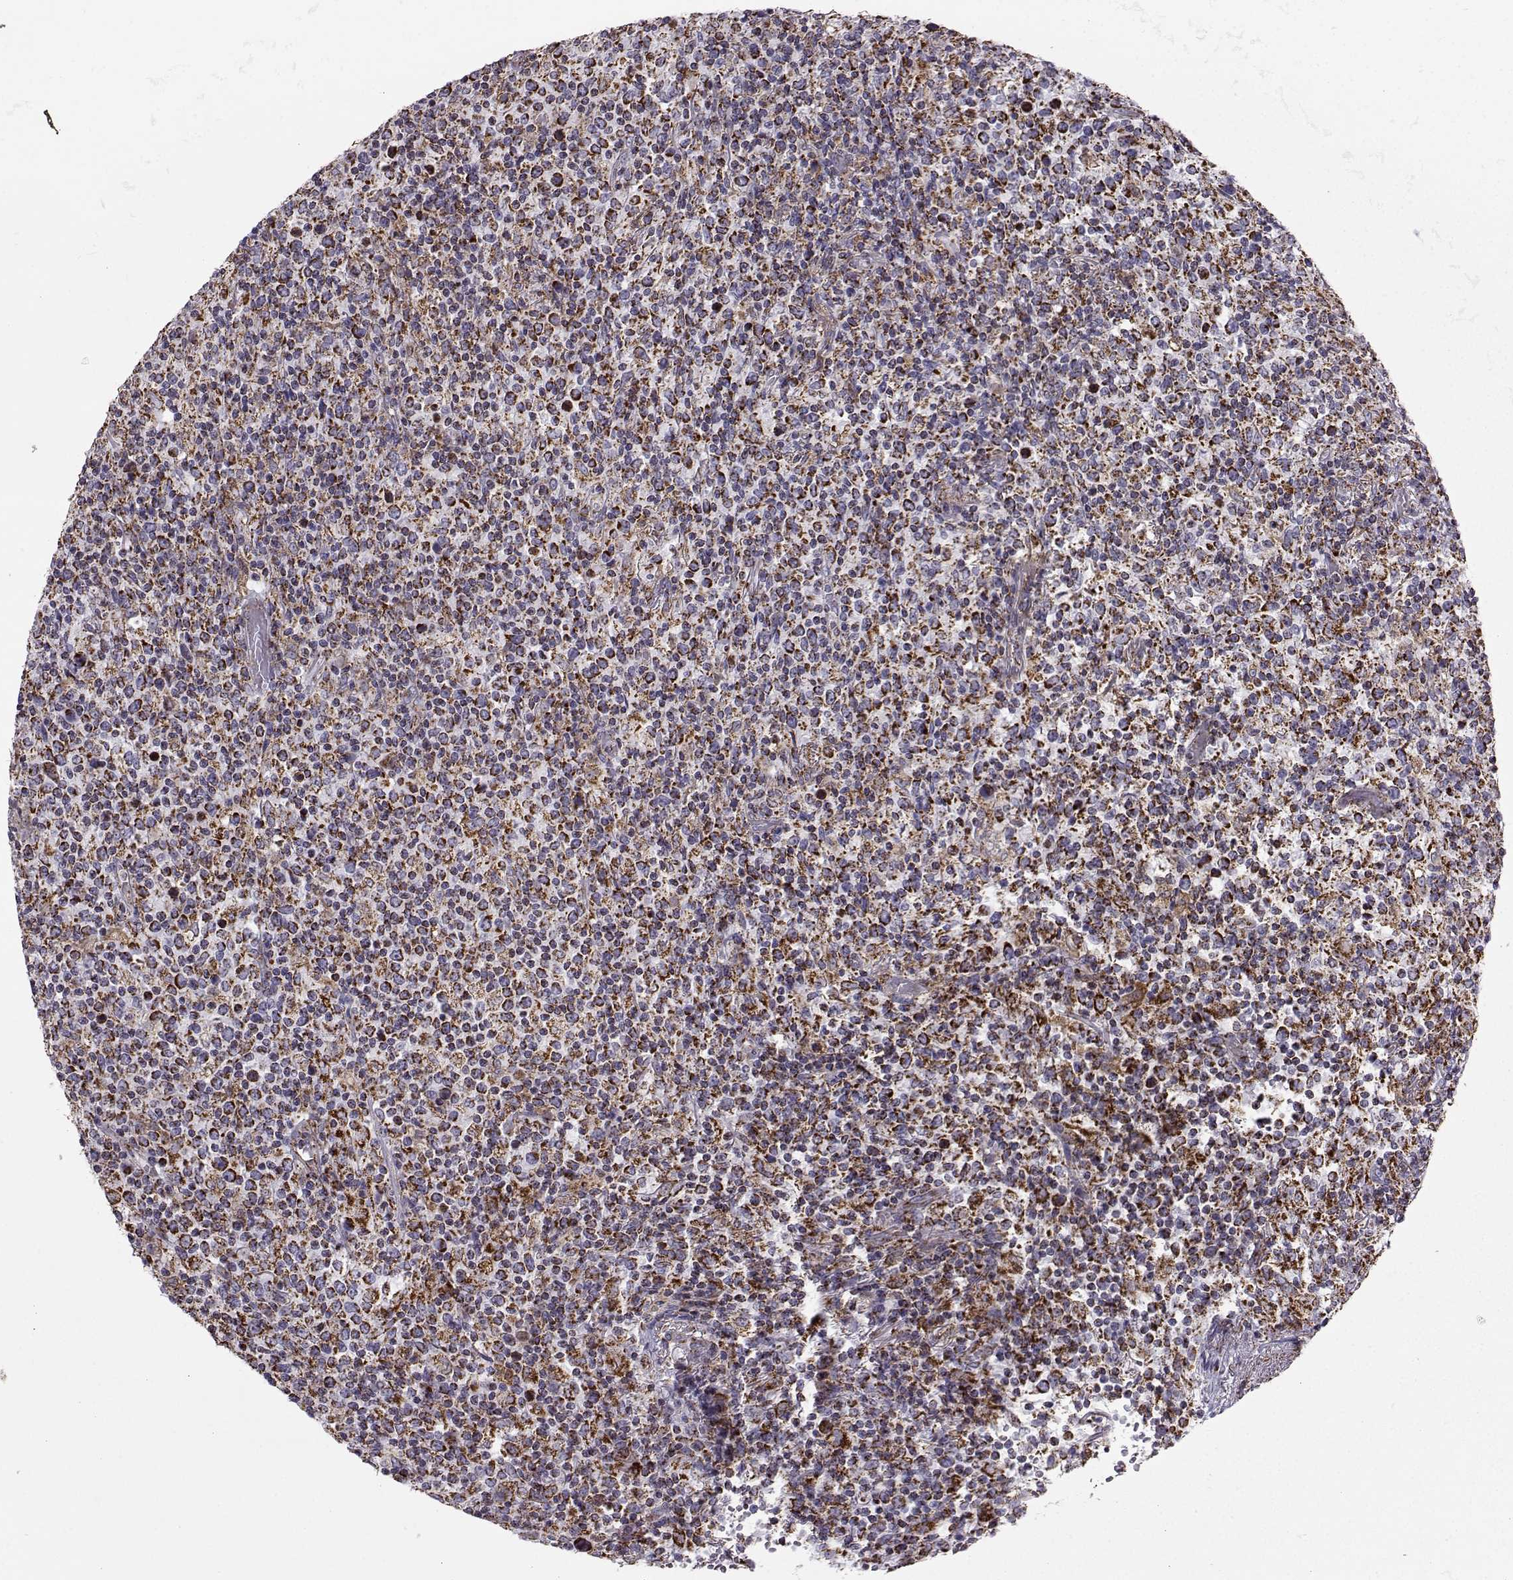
{"staining": {"intensity": "strong", "quantity": ">75%", "location": "cytoplasmic/membranous"}, "tissue": "lymphoma", "cell_type": "Tumor cells", "image_type": "cancer", "snomed": [{"axis": "morphology", "description": "Malignant lymphoma, non-Hodgkin's type, High grade"}, {"axis": "topography", "description": "Lung"}], "caption": "The immunohistochemical stain shows strong cytoplasmic/membranous expression in tumor cells of malignant lymphoma, non-Hodgkin's type (high-grade) tissue.", "gene": "NECAB3", "patient": {"sex": "male", "age": 79}}